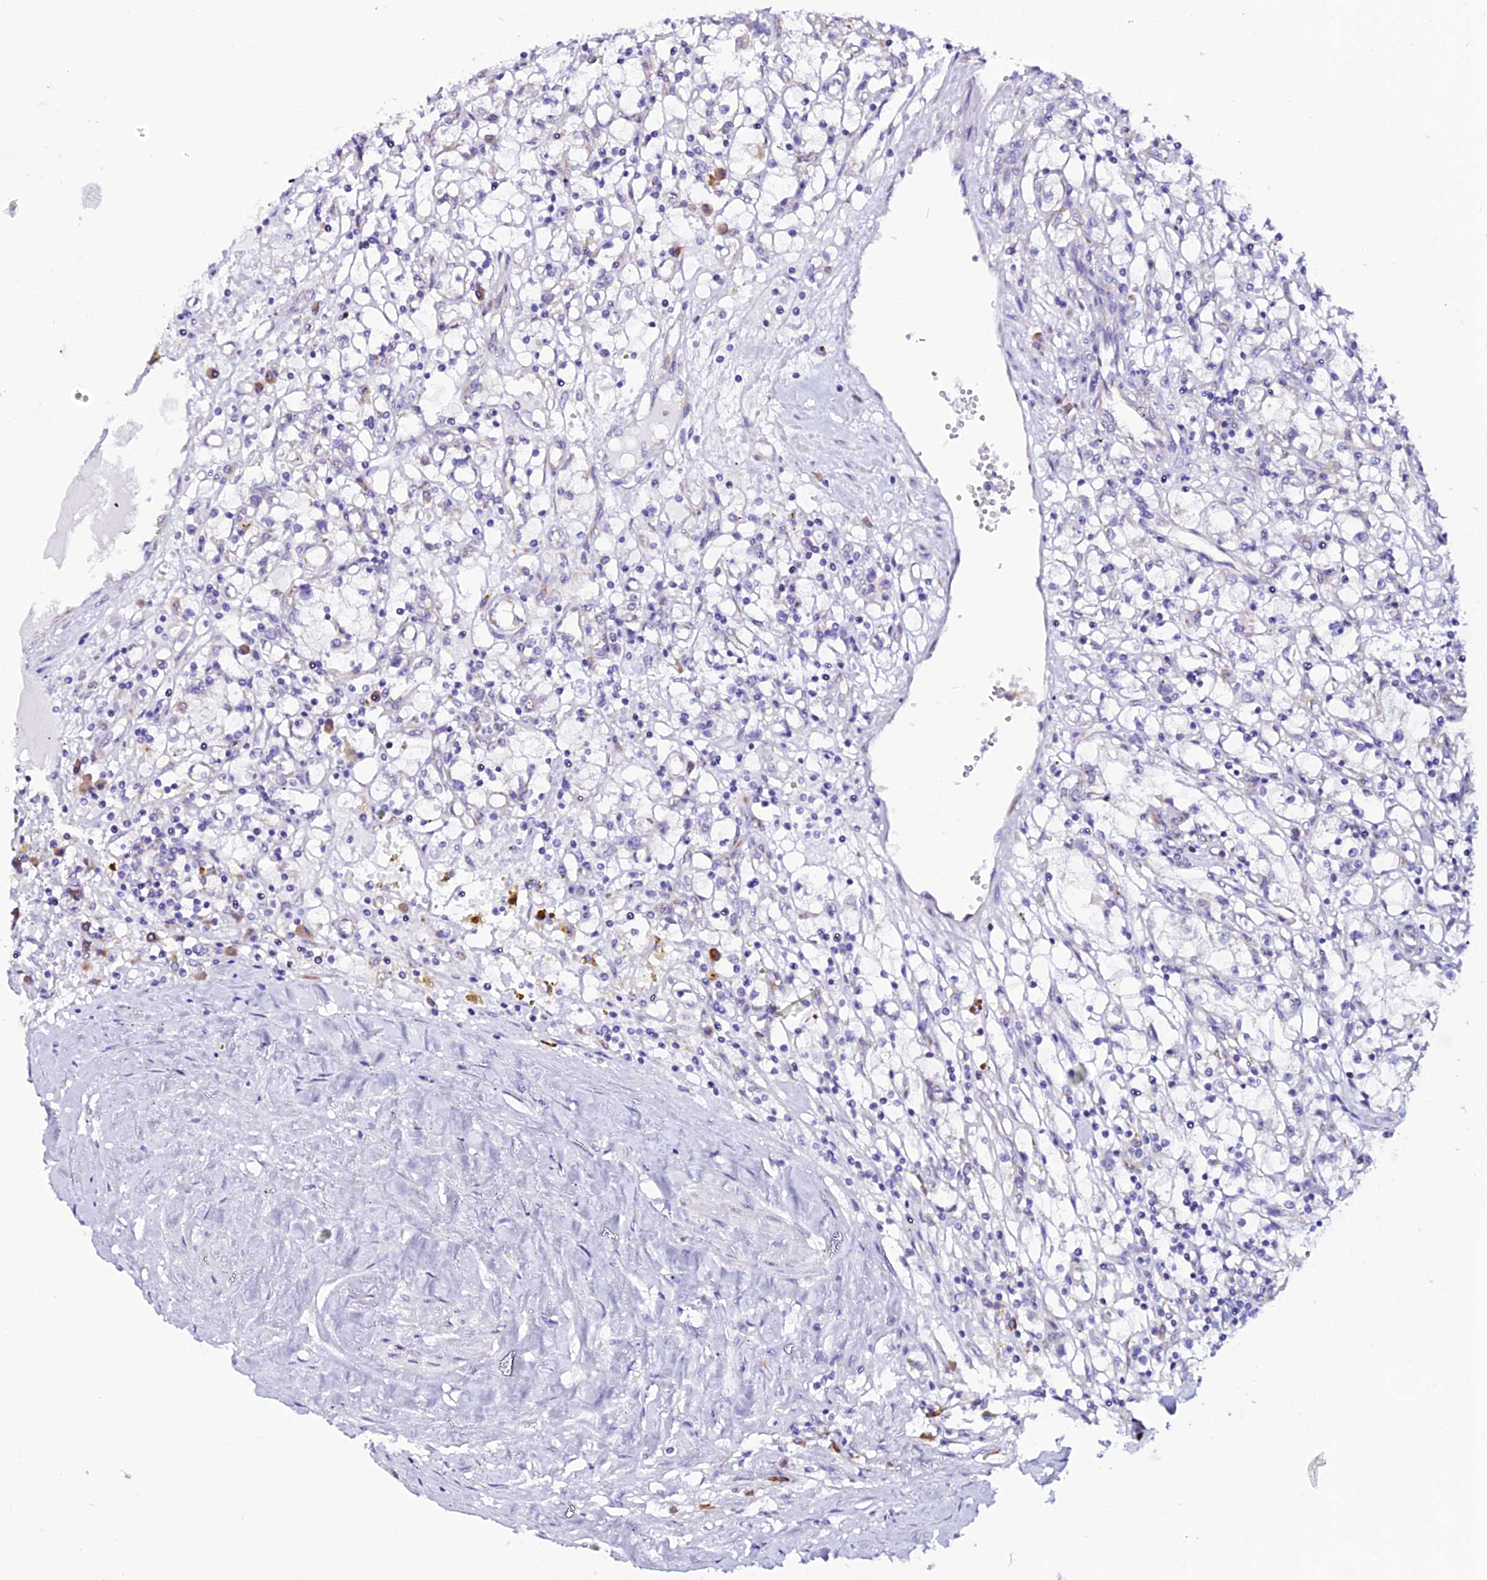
{"staining": {"intensity": "negative", "quantity": "none", "location": "none"}, "tissue": "renal cancer", "cell_type": "Tumor cells", "image_type": "cancer", "snomed": [{"axis": "morphology", "description": "Adenocarcinoma, NOS"}, {"axis": "topography", "description": "Kidney"}], "caption": "Tumor cells show no significant protein expression in renal cancer (adenocarcinoma).", "gene": "EEF1G", "patient": {"sex": "male", "age": 56}}